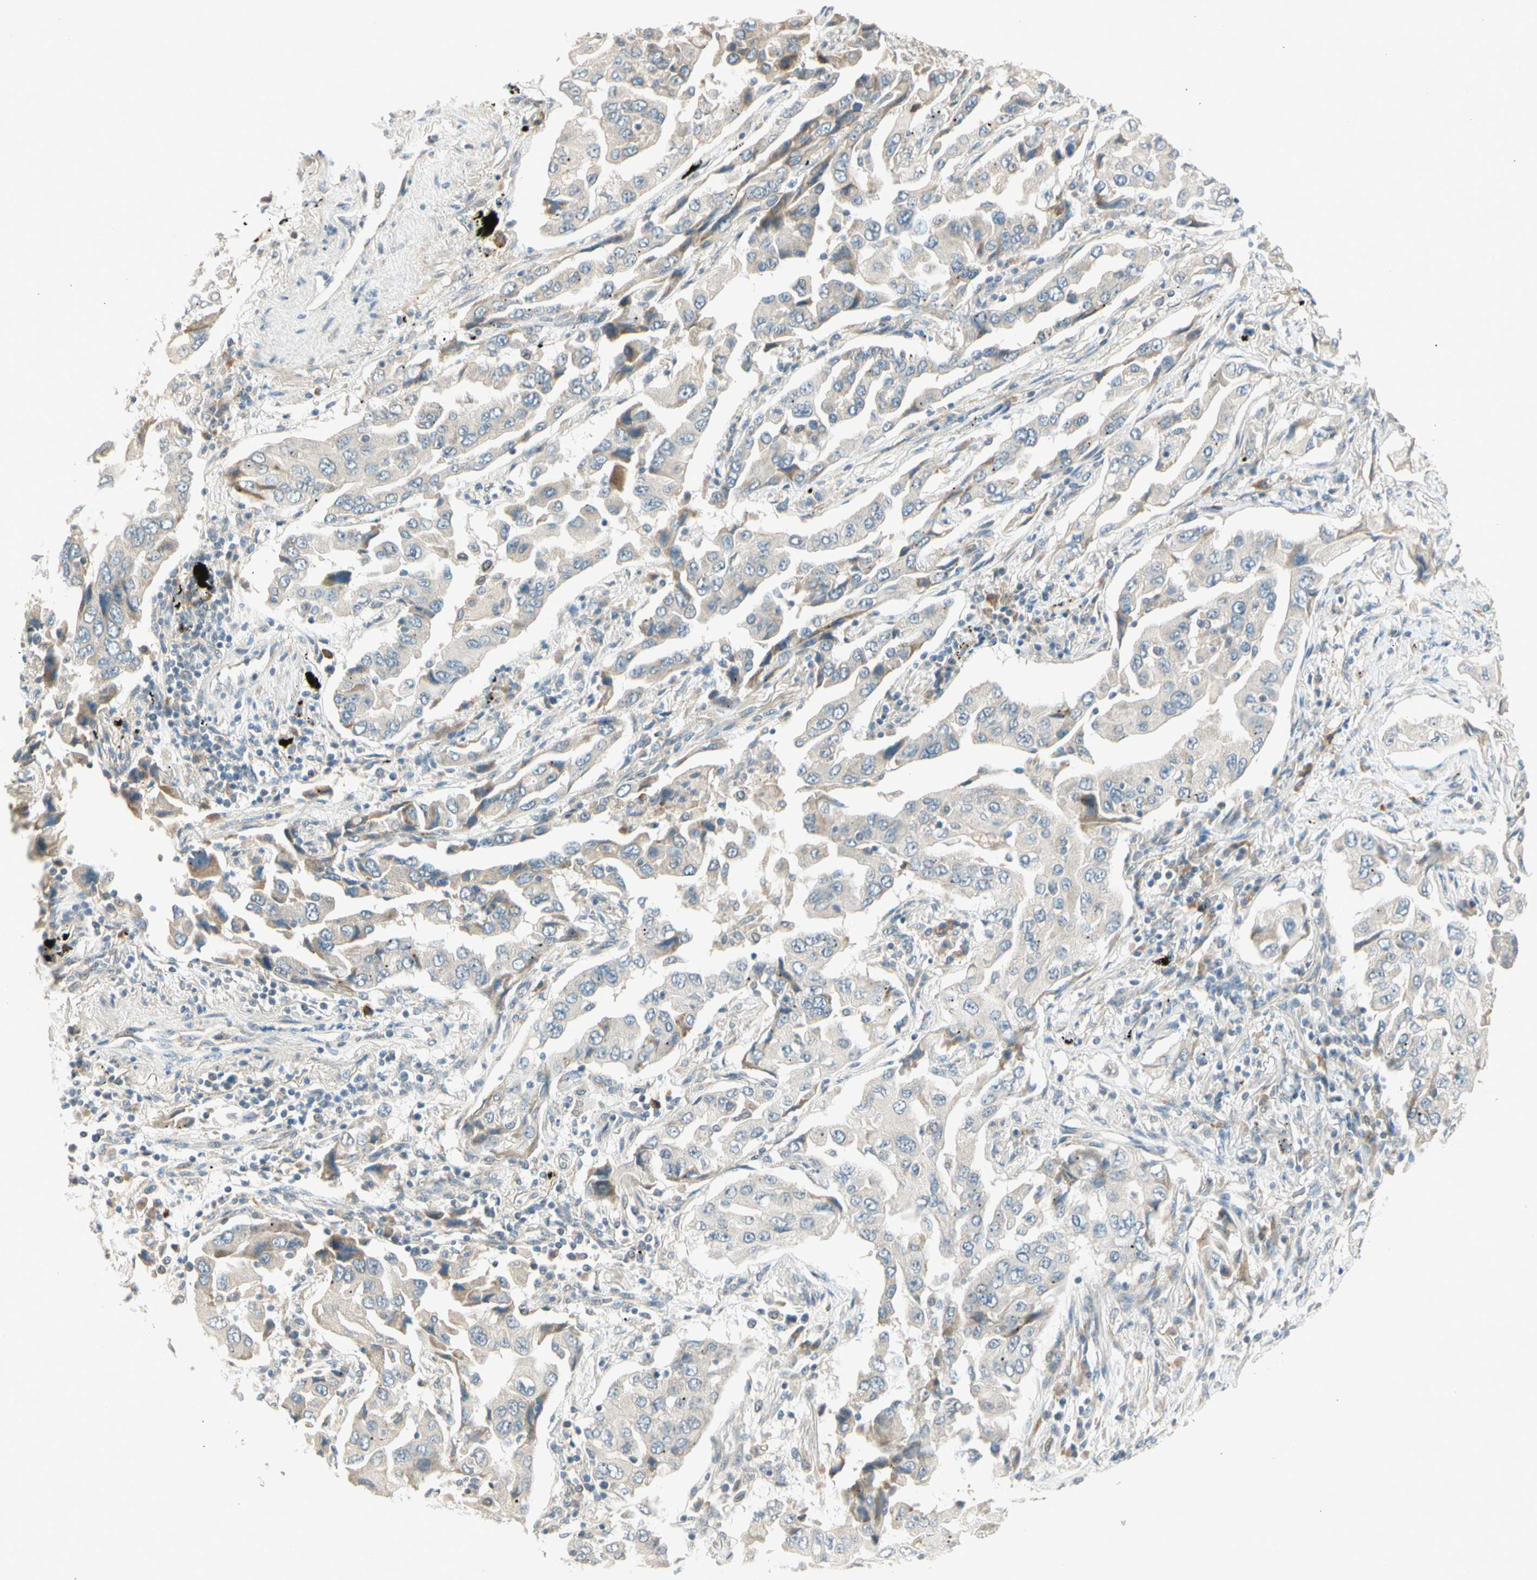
{"staining": {"intensity": "weak", "quantity": "<25%", "location": "cytoplasmic/membranous"}, "tissue": "lung cancer", "cell_type": "Tumor cells", "image_type": "cancer", "snomed": [{"axis": "morphology", "description": "Adenocarcinoma, NOS"}, {"axis": "topography", "description": "Lung"}], "caption": "This is an immunohistochemistry (IHC) photomicrograph of human lung cancer (adenocarcinoma). There is no positivity in tumor cells.", "gene": "PCDHB15", "patient": {"sex": "female", "age": 65}}